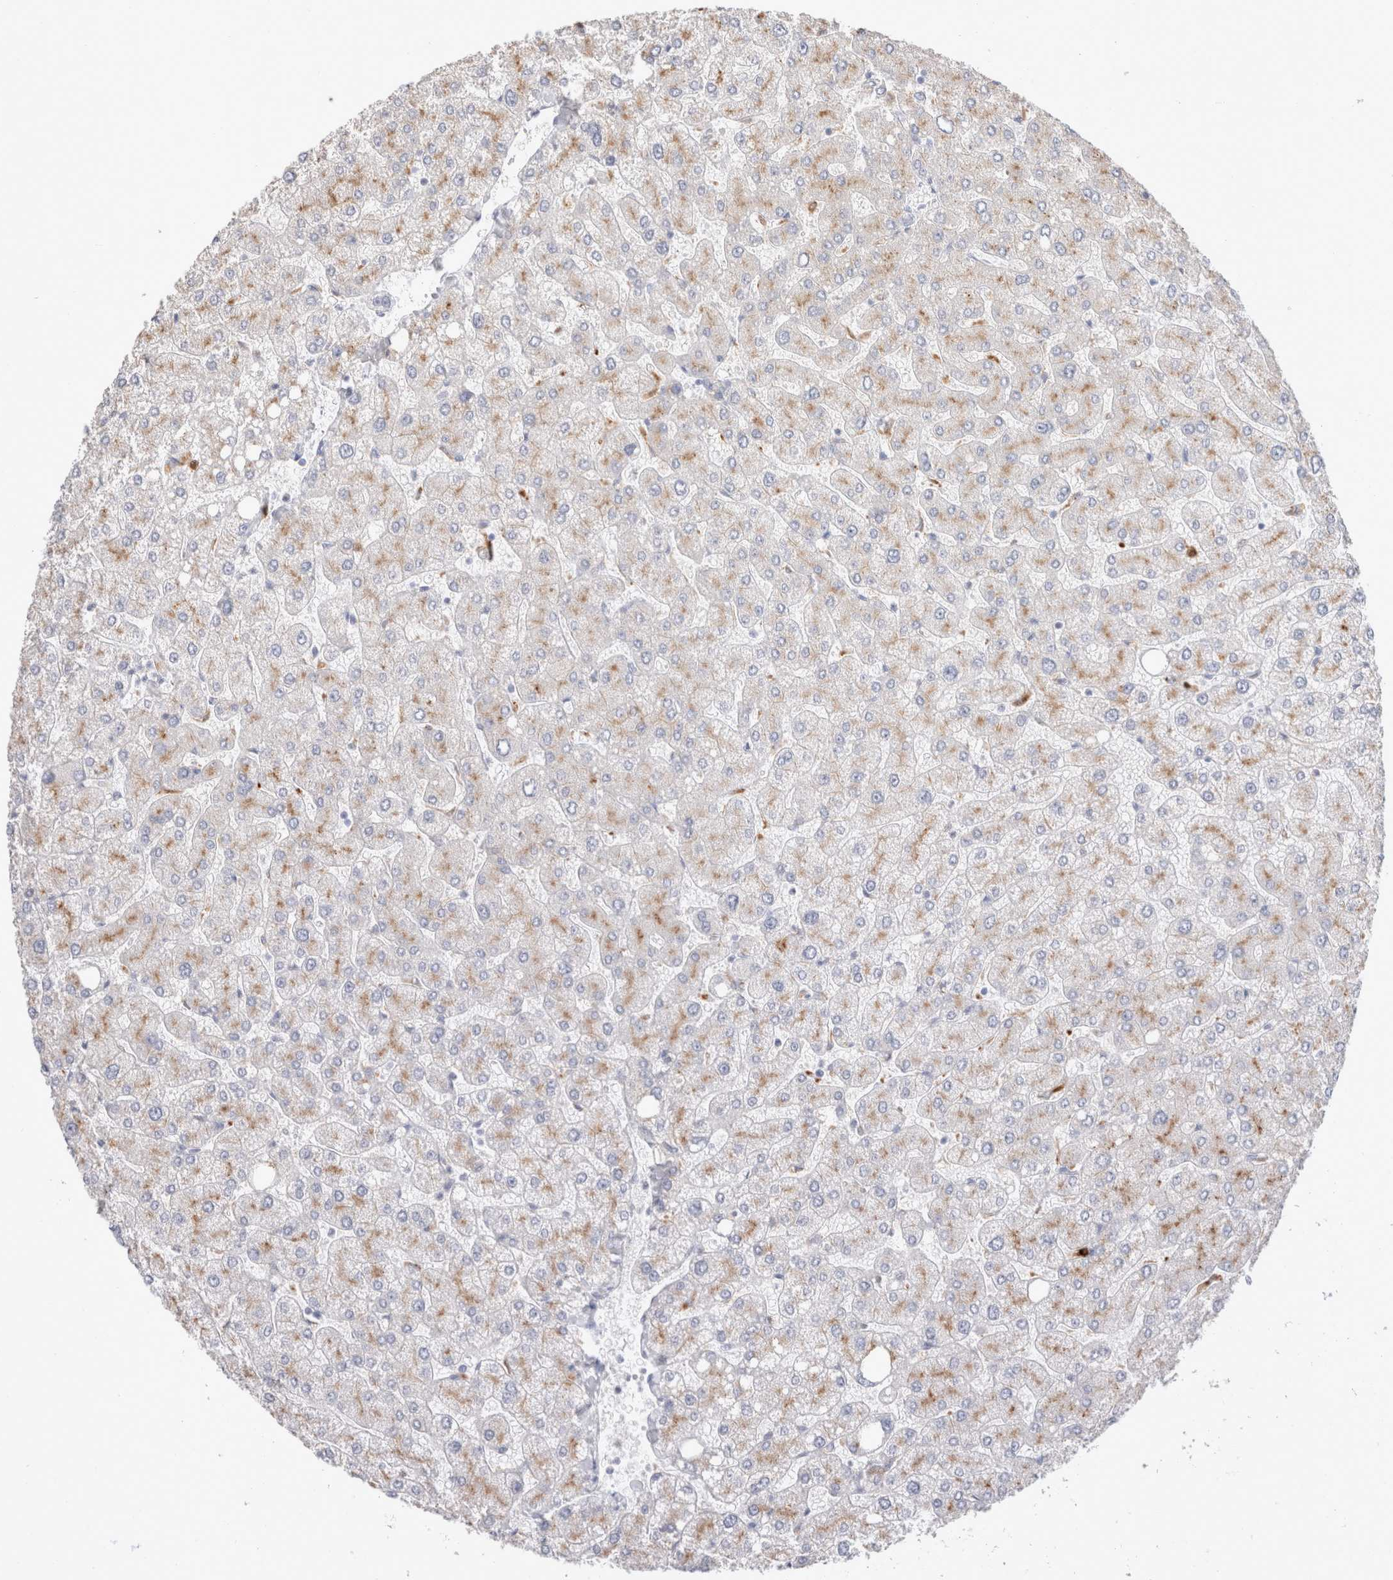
{"staining": {"intensity": "negative", "quantity": "none", "location": "none"}, "tissue": "liver", "cell_type": "Cholangiocytes", "image_type": "normal", "snomed": [{"axis": "morphology", "description": "Normal tissue, NOS"}, {"axis": "topography", "description": "Liver"}], "caption": "A histopathology image of human liver is negative for staining in cholangiocytes. (Stains: DAB (3,3'-diaminobenzidine) immunohistochemistry (IHC) with hematoxylin counter stain, Microscopy: brightfield microscopy at high magnification).", "gene": "HPGDS", "patient": {"sex": "male", "age": 55}}